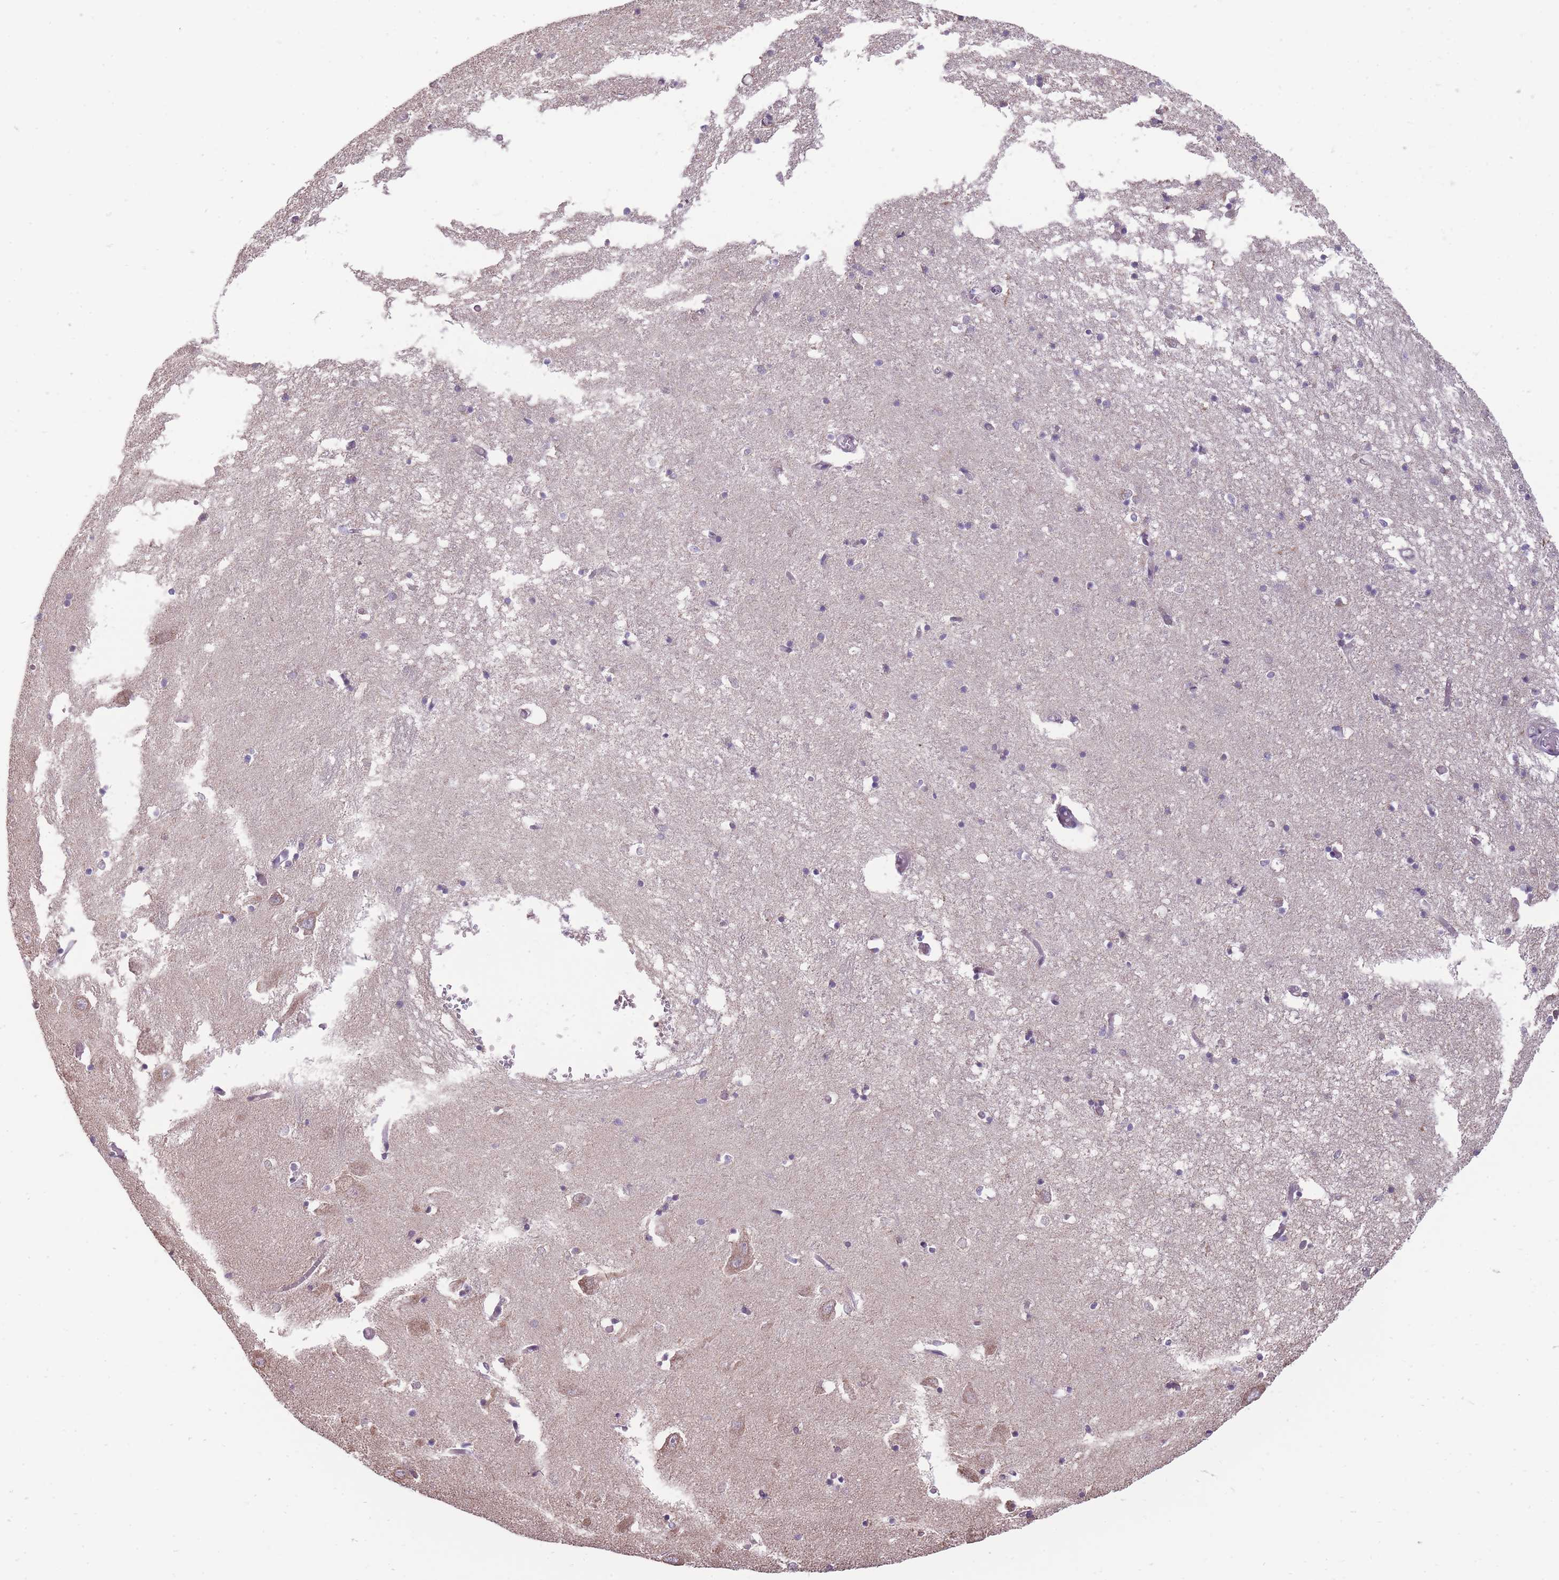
{"staining": {"intensity": "negative", "quantity": "none", "location": "none"}, "tissue": "hippocampus", "cell_type": "Glial cells", "image_type": "normal", "snomed": [{"axis": "morphology", "description": "Normal tissue, NOS"}, {"axis": "topography", "description": "Hippocampus"}], "caption": "The immunohistochemistry (IHC) histopathology image has no significant staining in glial cells of hippocampus. (DAB (3,3'-diaminobenzidine) IHC with hematoxylin counter stain).", "gene": "NELL1", "patient": {"sex": "male", "age": 70}}